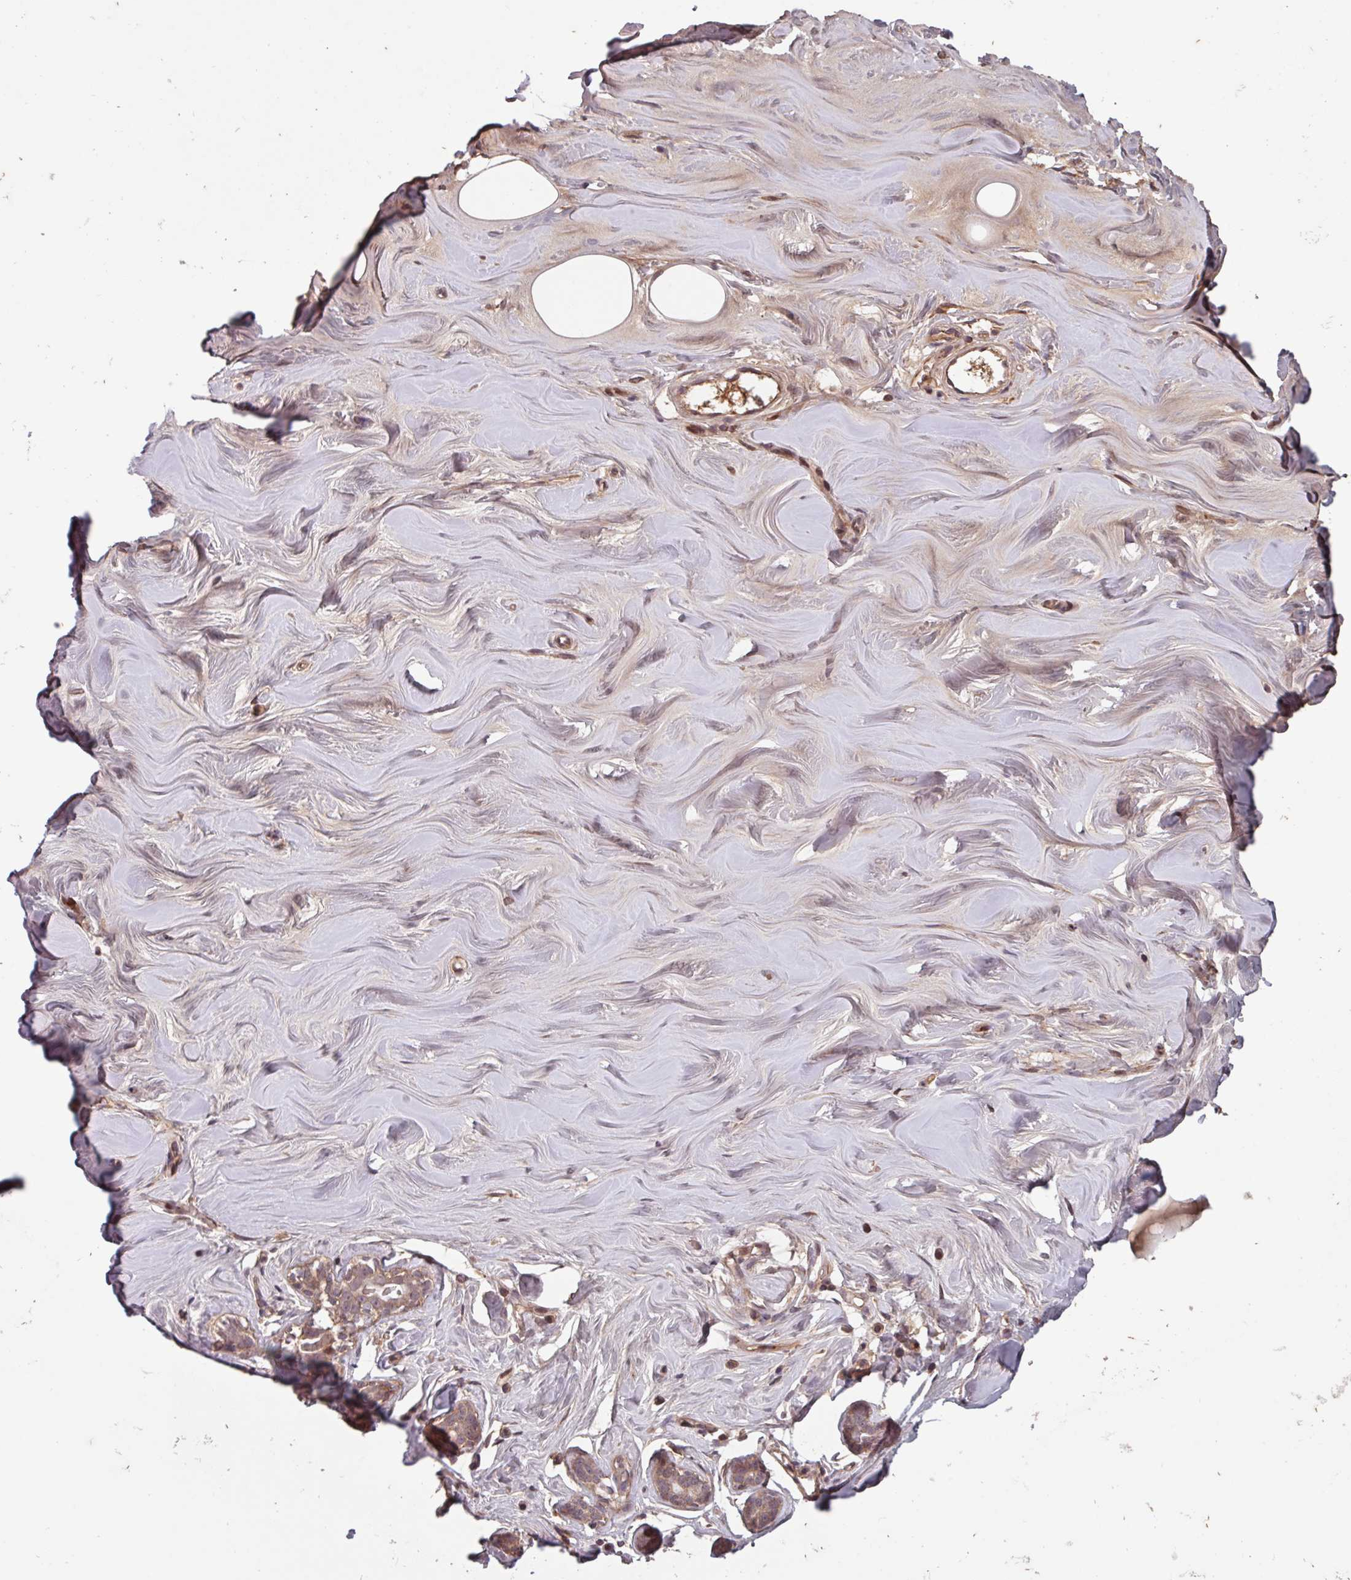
{"staining": {"intensity": "moderate", "quantity": "25%-75%", "location": "cytoplasmic/membranous,nuclear"}, "tissue": "breast", "cell_type": "Adipocytes", "image_type": "normal", "snomed": [{"axis": "morphology", "description": "Normal tissue, NOS"}, {"axis": "topography", "description": "Breast"}], "caption": "Immunohistochemistry (IHC) histopathology image of normal breast stained for a protein (brown), which demonstrates medium levels of moderate cytoplasmic/membranous,nuclear expression in approximately 25%-75% of adipocytes.", "gene": "TMEM88", "patient": {"sex": "female", "age": 25}}